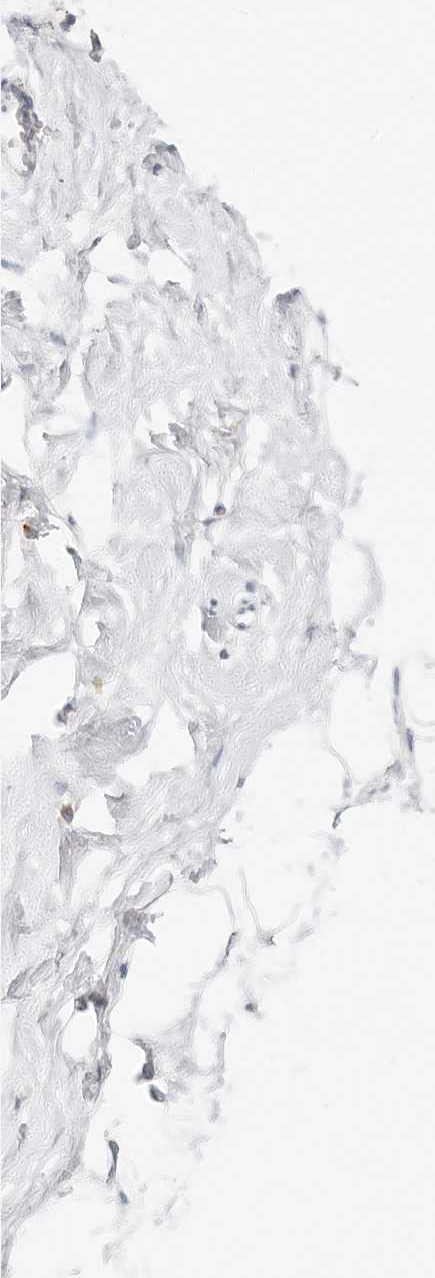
{"staining": {"intensity": "negative", "quantity": "none", "location": "none"}, "tissue": "breast", "cell_type": "Adipocytes", "image_type": "normal", "snomed": [{"axis": "morphology", "description": "Normal tissue, NOS"}, {"axis": "topography", "description": "Breast"}], "caption": "The photomicrograph demonstrates no staining of adipocytes in benign breast.", "gene": "RNASET2", "patient": {"sex": "female", "age": 26}}